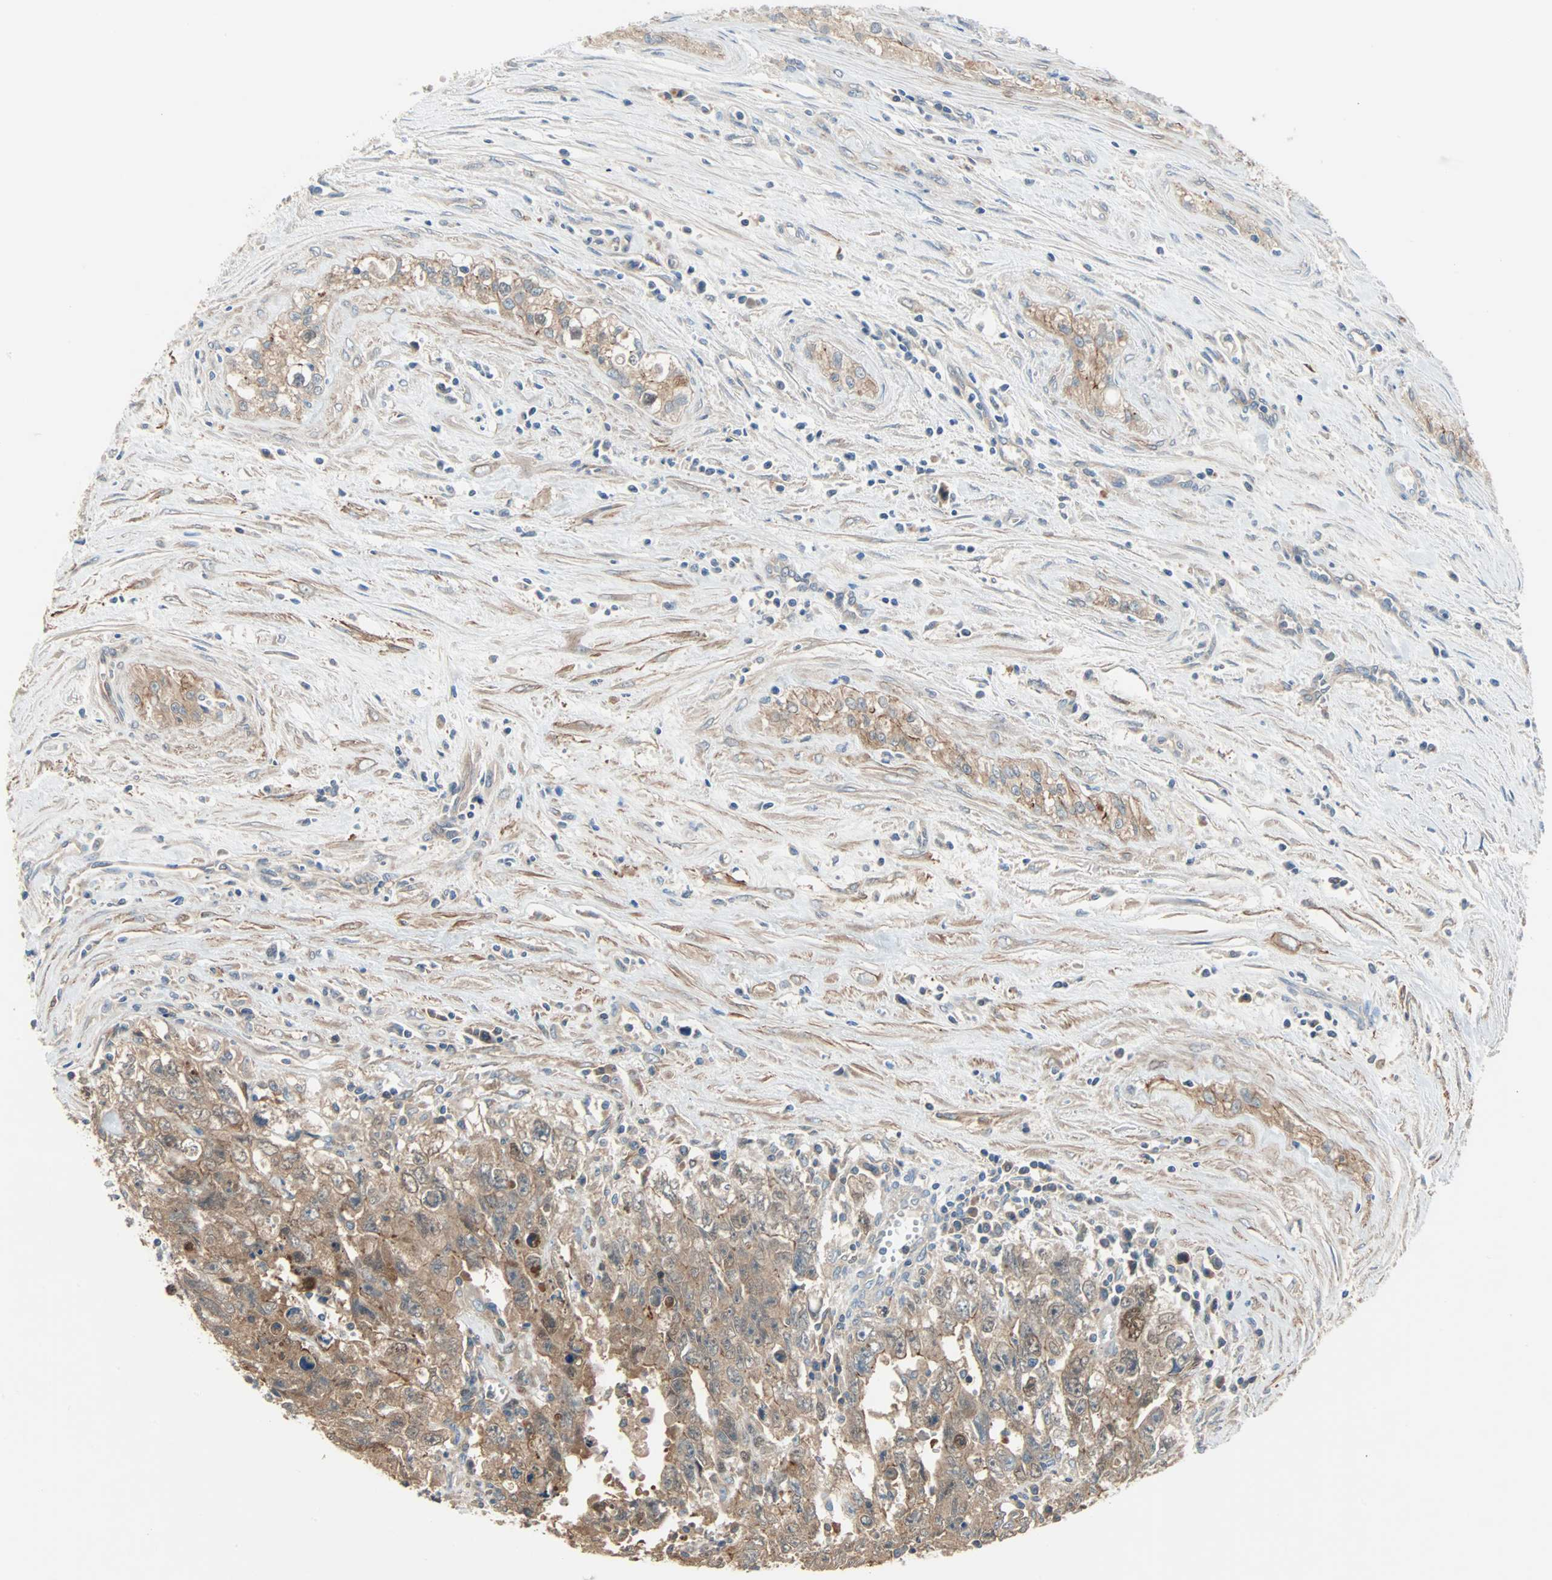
{"staining": {"intensity": "moderate", "quantity": ">75%", "location": "cytoplasmic/membranous"}, "tissue": "testis cancer", "cell_type": "Tumor cells", "image_type": "cancer", "snomed": [{"axis": "morphology", "description": "Carcinoma, Embryonal, NOS"}, {"axis": "topography", "description": "Testis"}], "caption": "Tumor cells reveal medium levels of moderate cytoplasmic/membranous positivity in approximately >75% of cells in embryonal carcinoma (testis). The staining was performed using DAB (3,3'-diaminobenzidine) to visualize the protein expression in brown, while the nuclei were stained in blue with hematoxylin (Magnification: 20x).", "gene": "TNFRSF12A", "patient": {"sex": "male", "age": 28}}